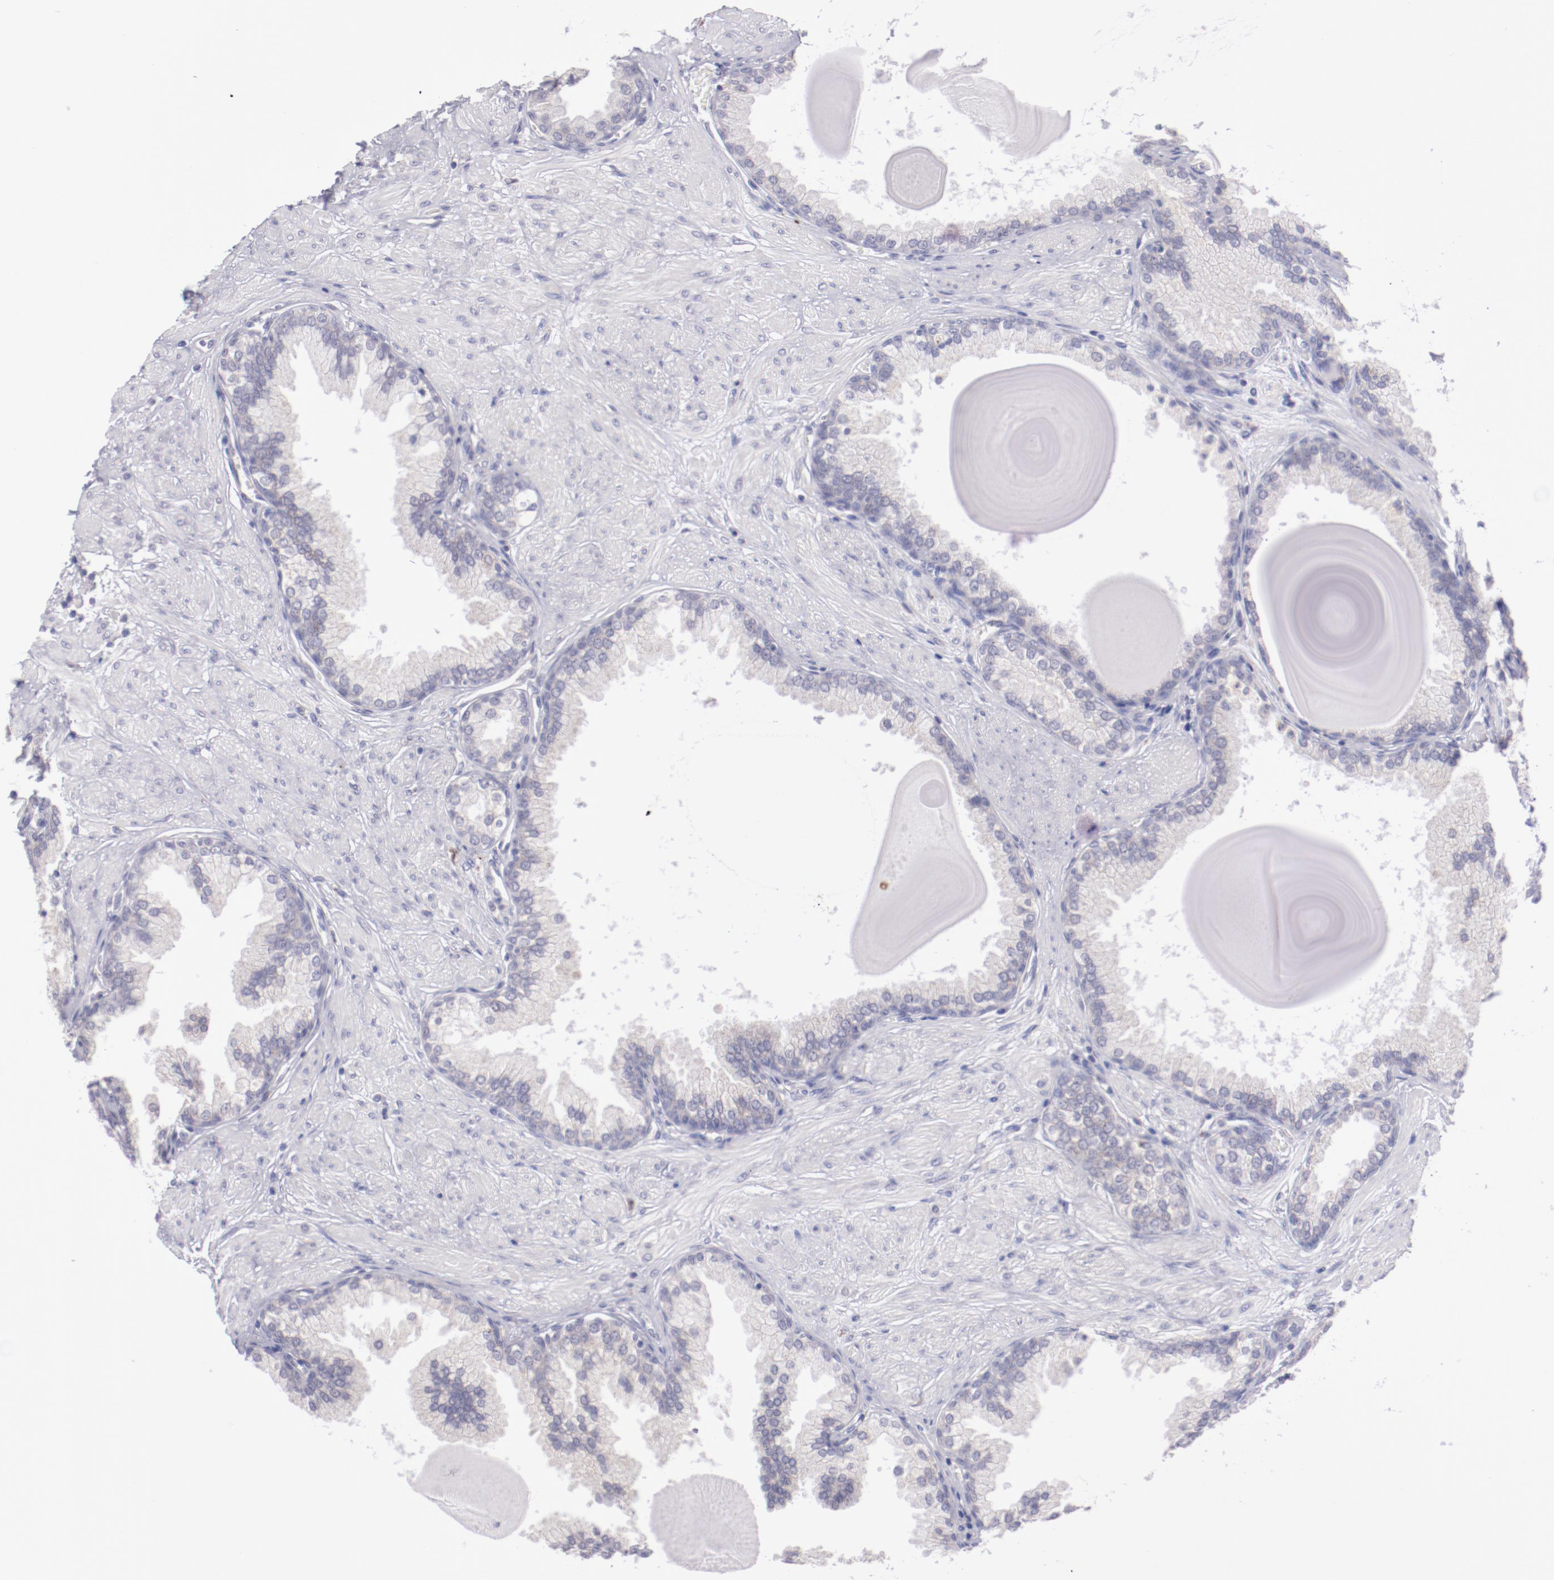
{"staining": {"intensity": "negative", "quantity": "none", "location": "none"}, "tissue": "prostate", "cell_type": "Glandular cells", "image_type": "normal", "snomed": [{"axis": "morphology", "description": "Normal tissue, NOS"}, {"axis": "topography", "description": "Prostate"}], "caption": "Immunohistochemical staining of normal prostate exhibits no significant positivity in glandular cells.", "gene": "TRAF3", "patient": {"sex": "male", "age": 51}}